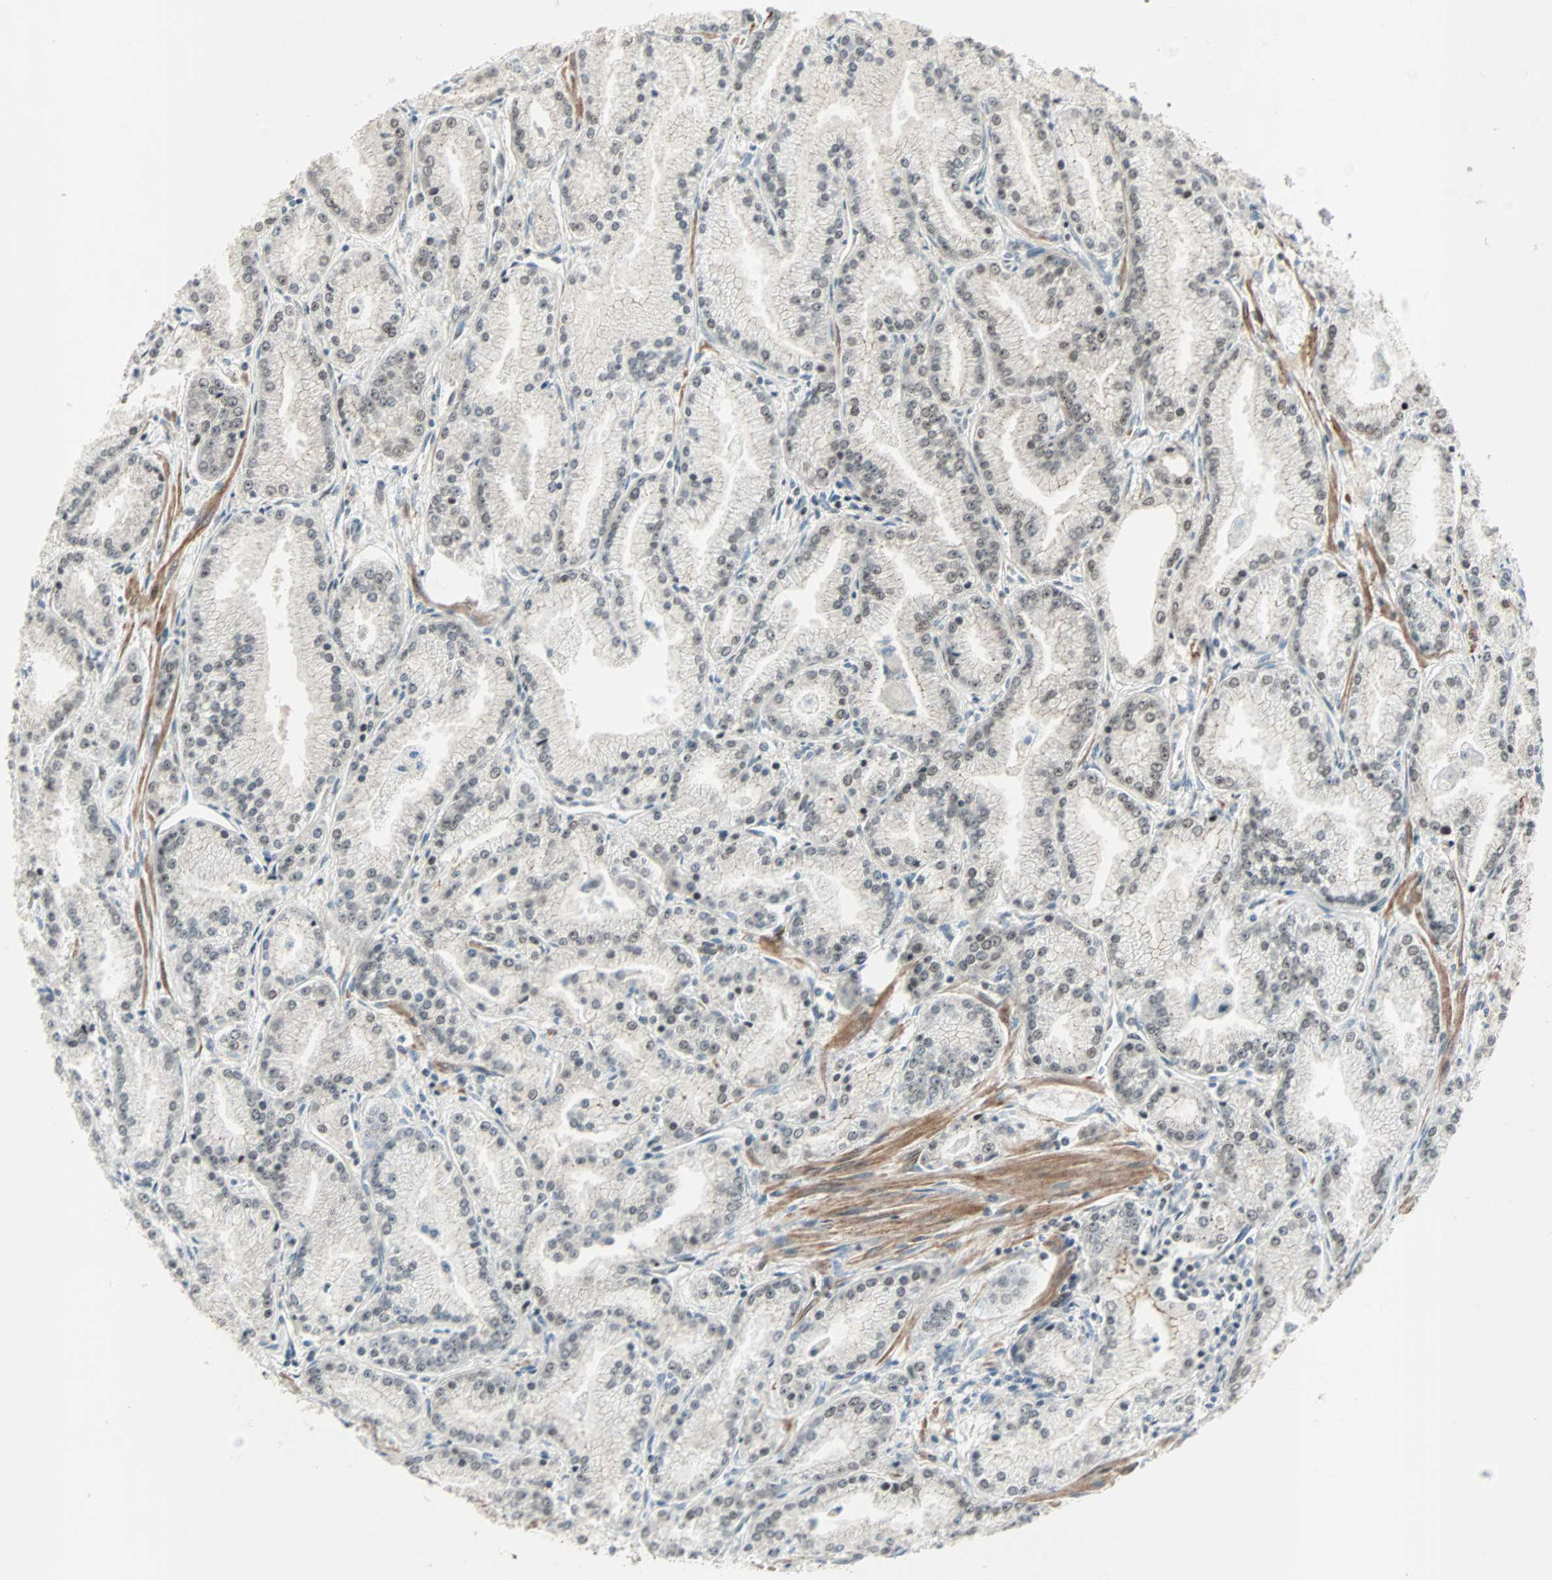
{"staining": {"intensity": "negative", "quantity": "none", "location": "none"}, "tissue": "prostate cancer", "cell_type": "Tumor cells", "image_type": "cancer", "snomed": [{"axis": "morphology", "description": "Adenocarcinoma, High grade"}, {"axis": "topography", "description": "Prostate"}], "caption": "The IHC photomicrograph has no significant expression in tumor cells of prostate adenocarcinoma (high-grade) tissue.", "gene": "CBX4", "patient": {"sex": "male", "age": 61}}